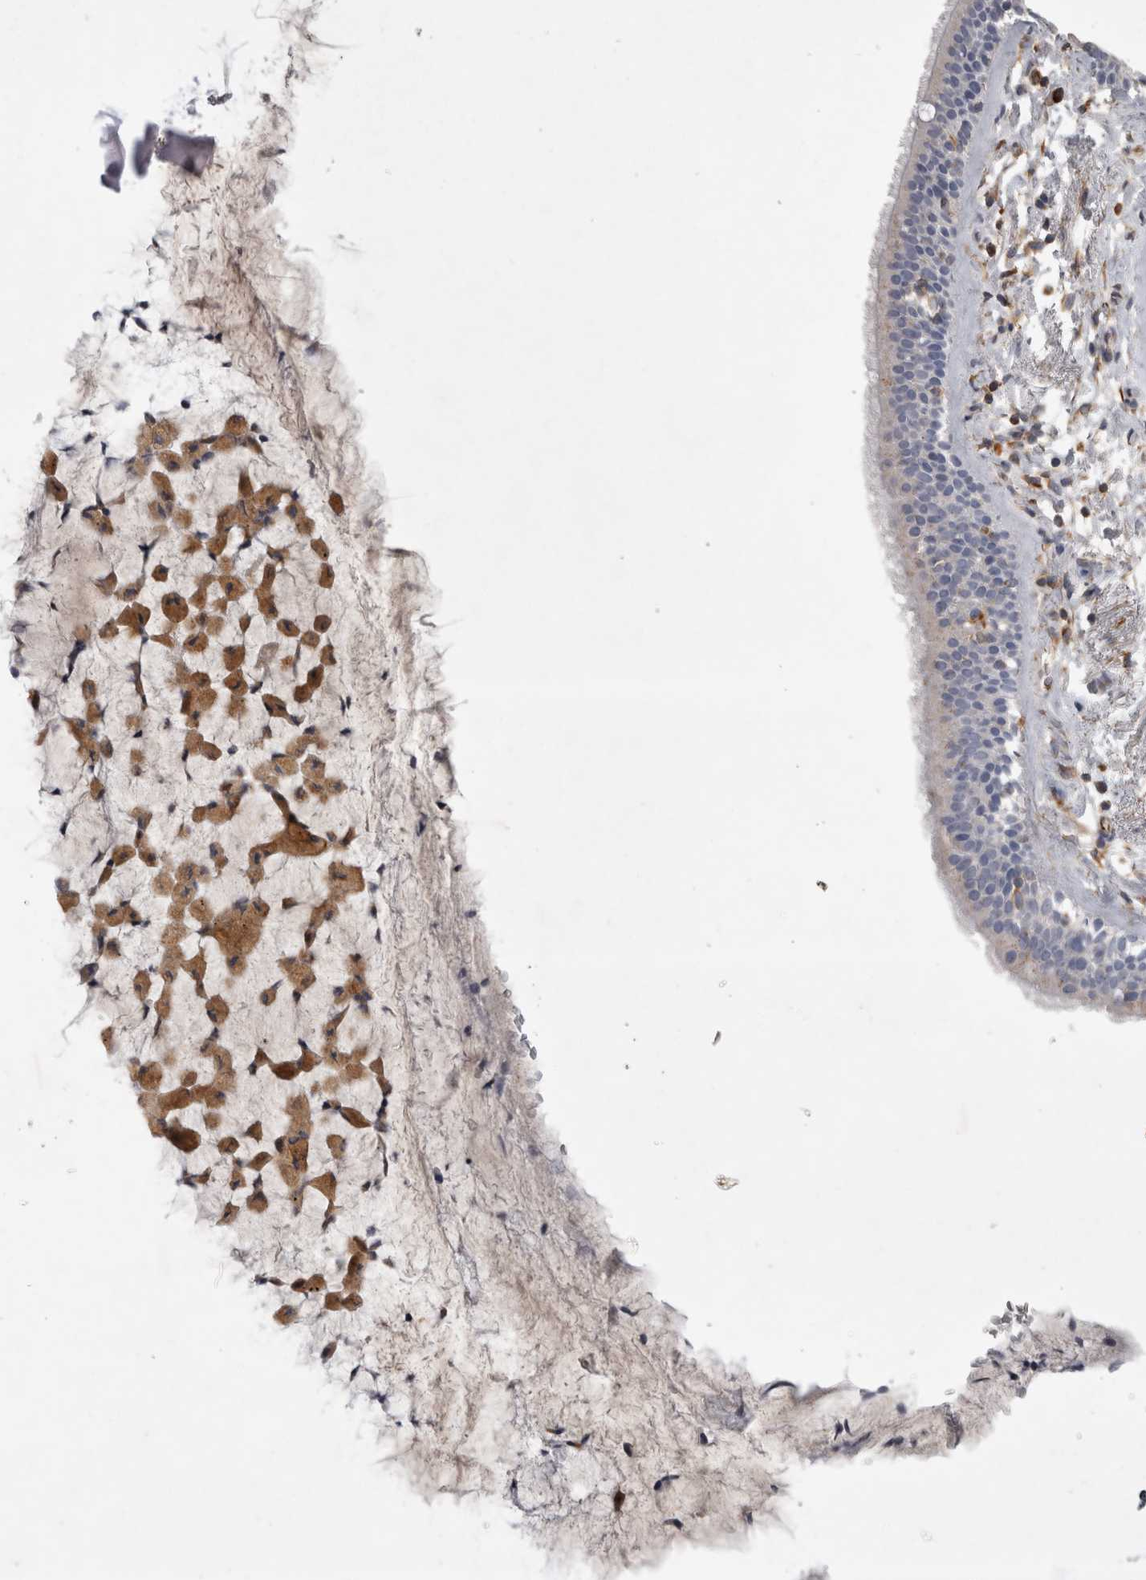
{"staining": {"intensity": "negative", "quantity": "none", "location": "none"}, "tissue": "bronchus", "cell_type": "Respiratory epithelial cells", "image_type": "normal", "snomed": [{"axis": "morphology", "description": "Normal tissue, NOS"}, {"axis": "topography", "description": "Cartilage tissue"}], "caption": "IHC micrograph of normal bronchus: bronchus stained with DAB (3,3'-diaminobenzidine) shows no significant protein staining in respiratory epithelial cells.", "gene": "STRADB", "patient": {"sex": "female", "age": 63}}